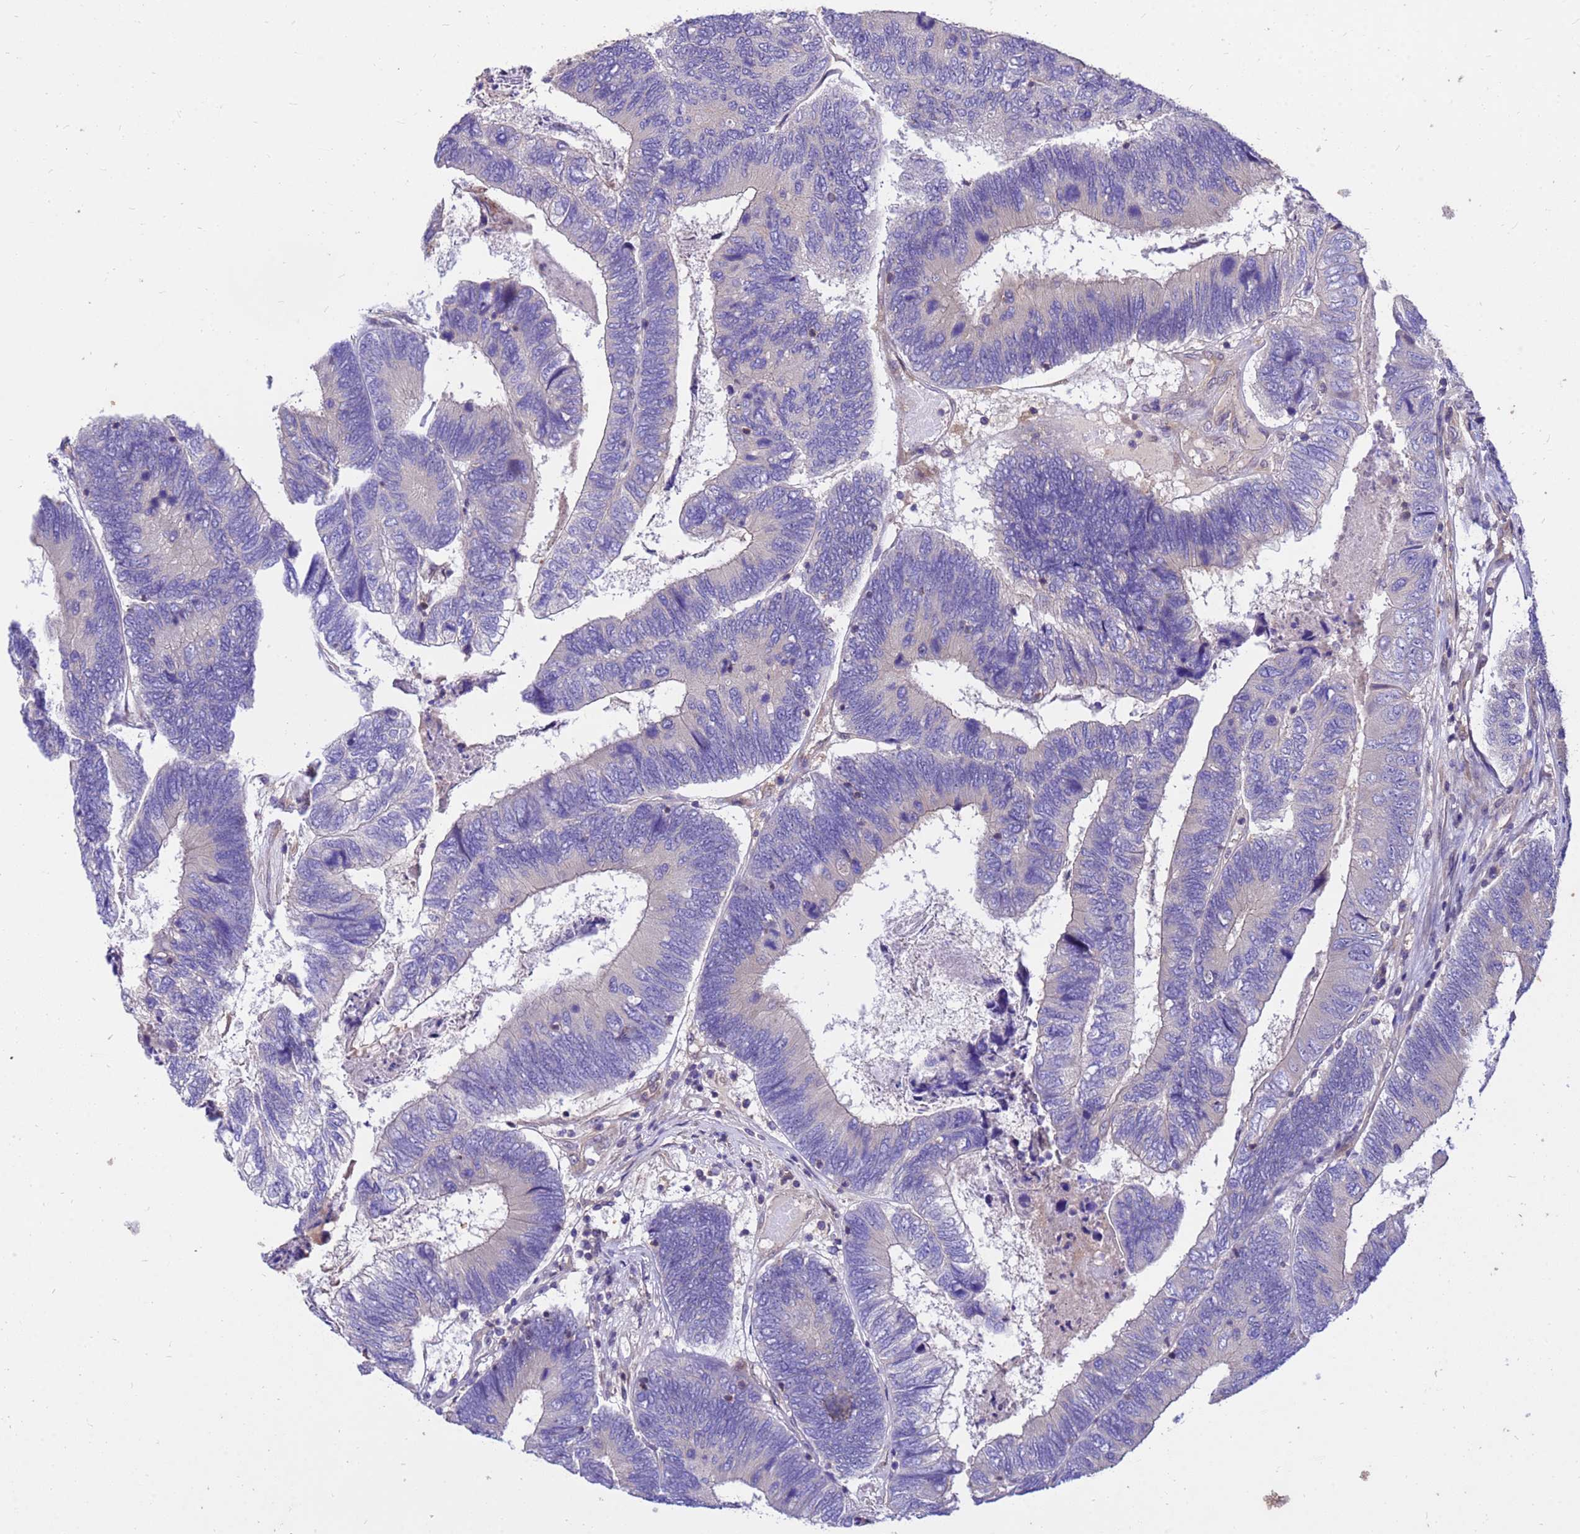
{"staining": {"intensity": "negative", "quantity": "none", "location": "none"}, "tissue": "colorectal cancer", "cell_type": "Tumor cells", "image_type": "cancer", "snomed": [{"axis": "morphology", "description": "Adenocarcinoma, NOS"}, {"axis": "topography", "description": "Colon"}], "caption": "Tumor cells are negative for brown protein staining in colorectal cancer (adenocarcinoma). The staining was performed using DAB (3,3'-diaminobenzidine) to visualize the protein expression in brown, while the nuclei were stained in blue with hematoxylin (Magnification: 20x).", "gene": "GET3", "patient": {"sex": "female", "age": 67}}